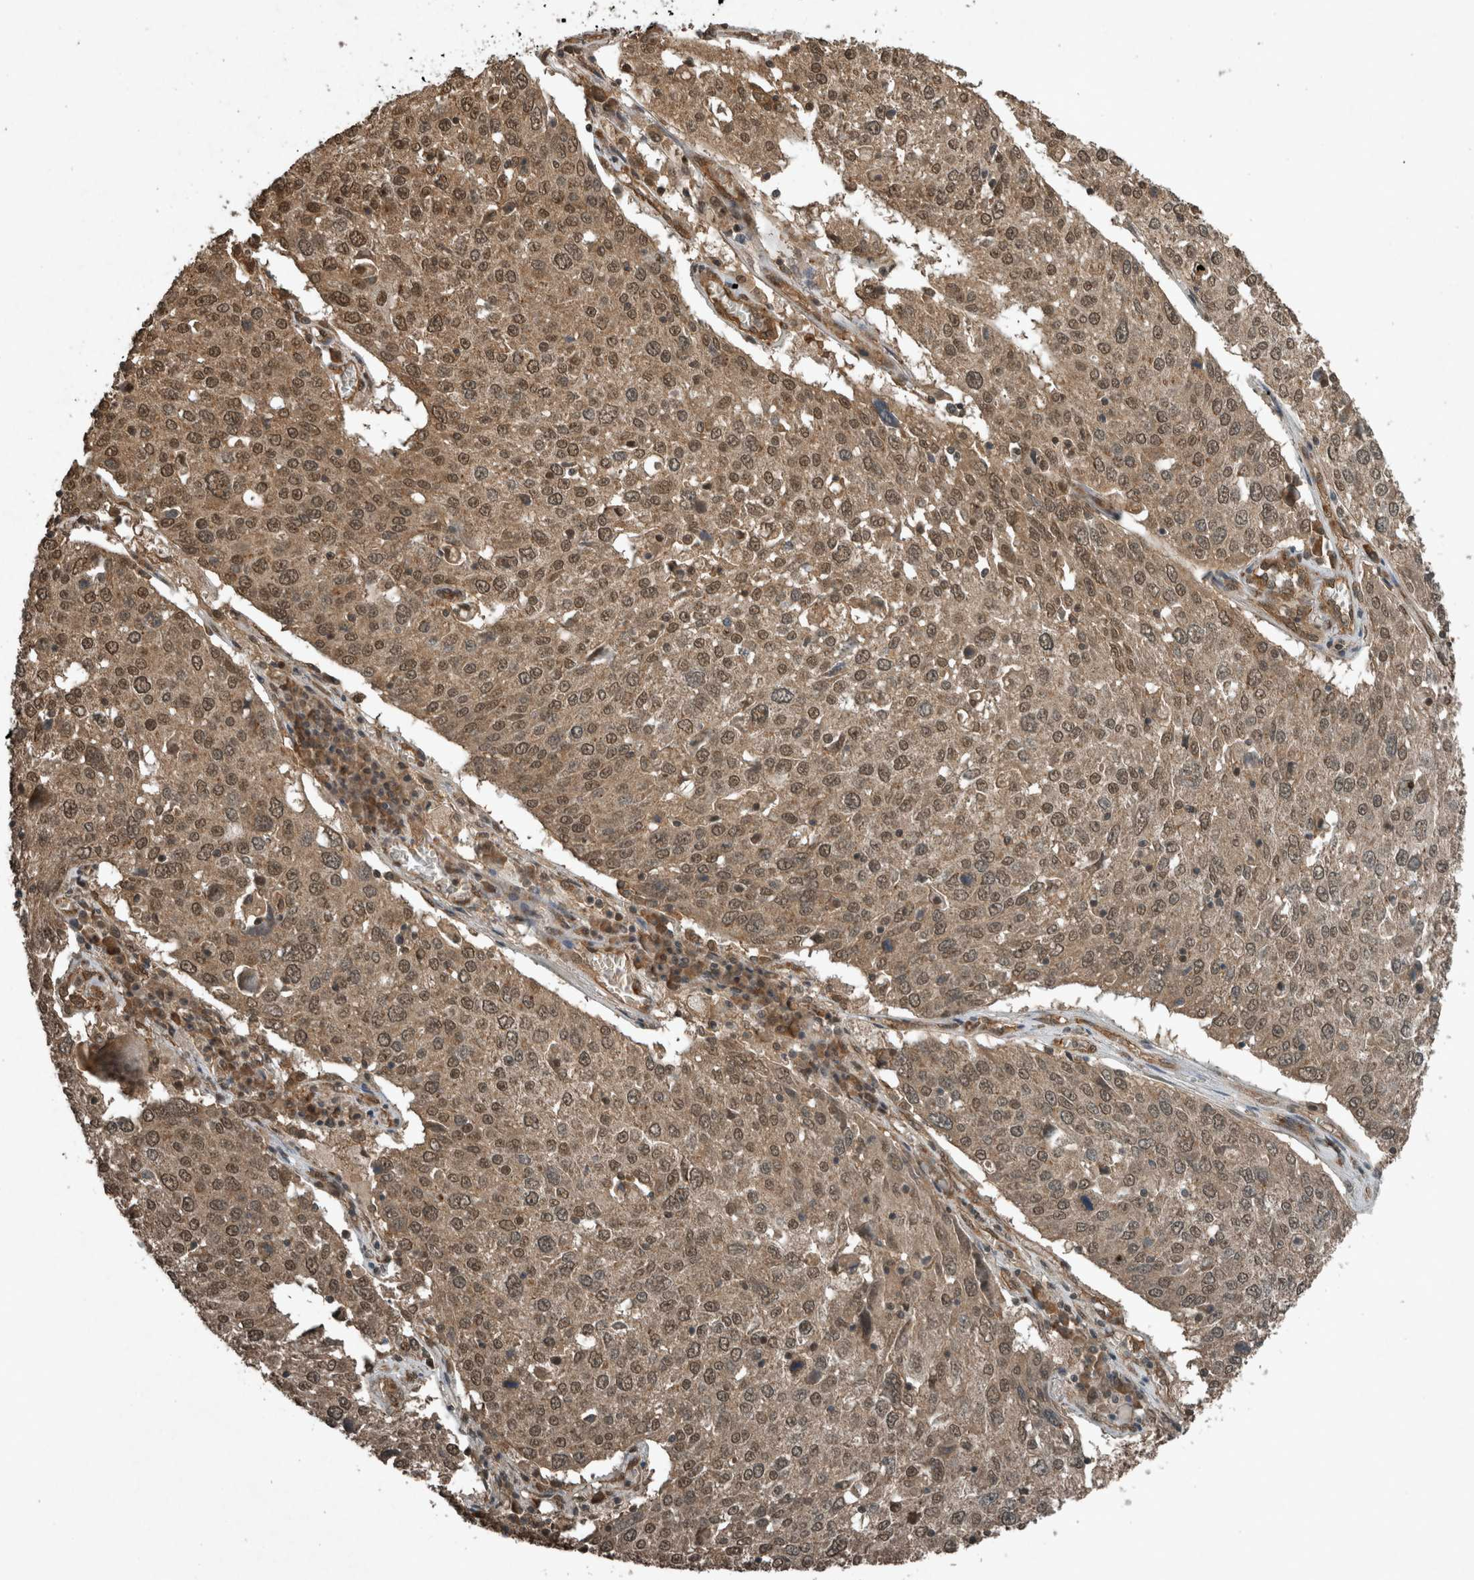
{"staining": {"intensity": "moderate", "quantity": ">75%", "location": "cytoplasmic/membranous,nuclear"}, "tissue": "lung cancer", "cell_type": "Tumor cells", "image_type": "cancer", "snomed": [{"axis": "morphology", "description": "Squamous cell carcinoma, NOS"}, {"axis": "topography", "description": "Lung"}], "caption": "Immunohistochemical staining of human lung cancer shows medium levels of moderate cytoplasmic/membranous and nuclear protein staining in approximately >75% of tumor cells.", "gene": "ARHGEF12", "patient": {"sex": "male", "age": 65}}